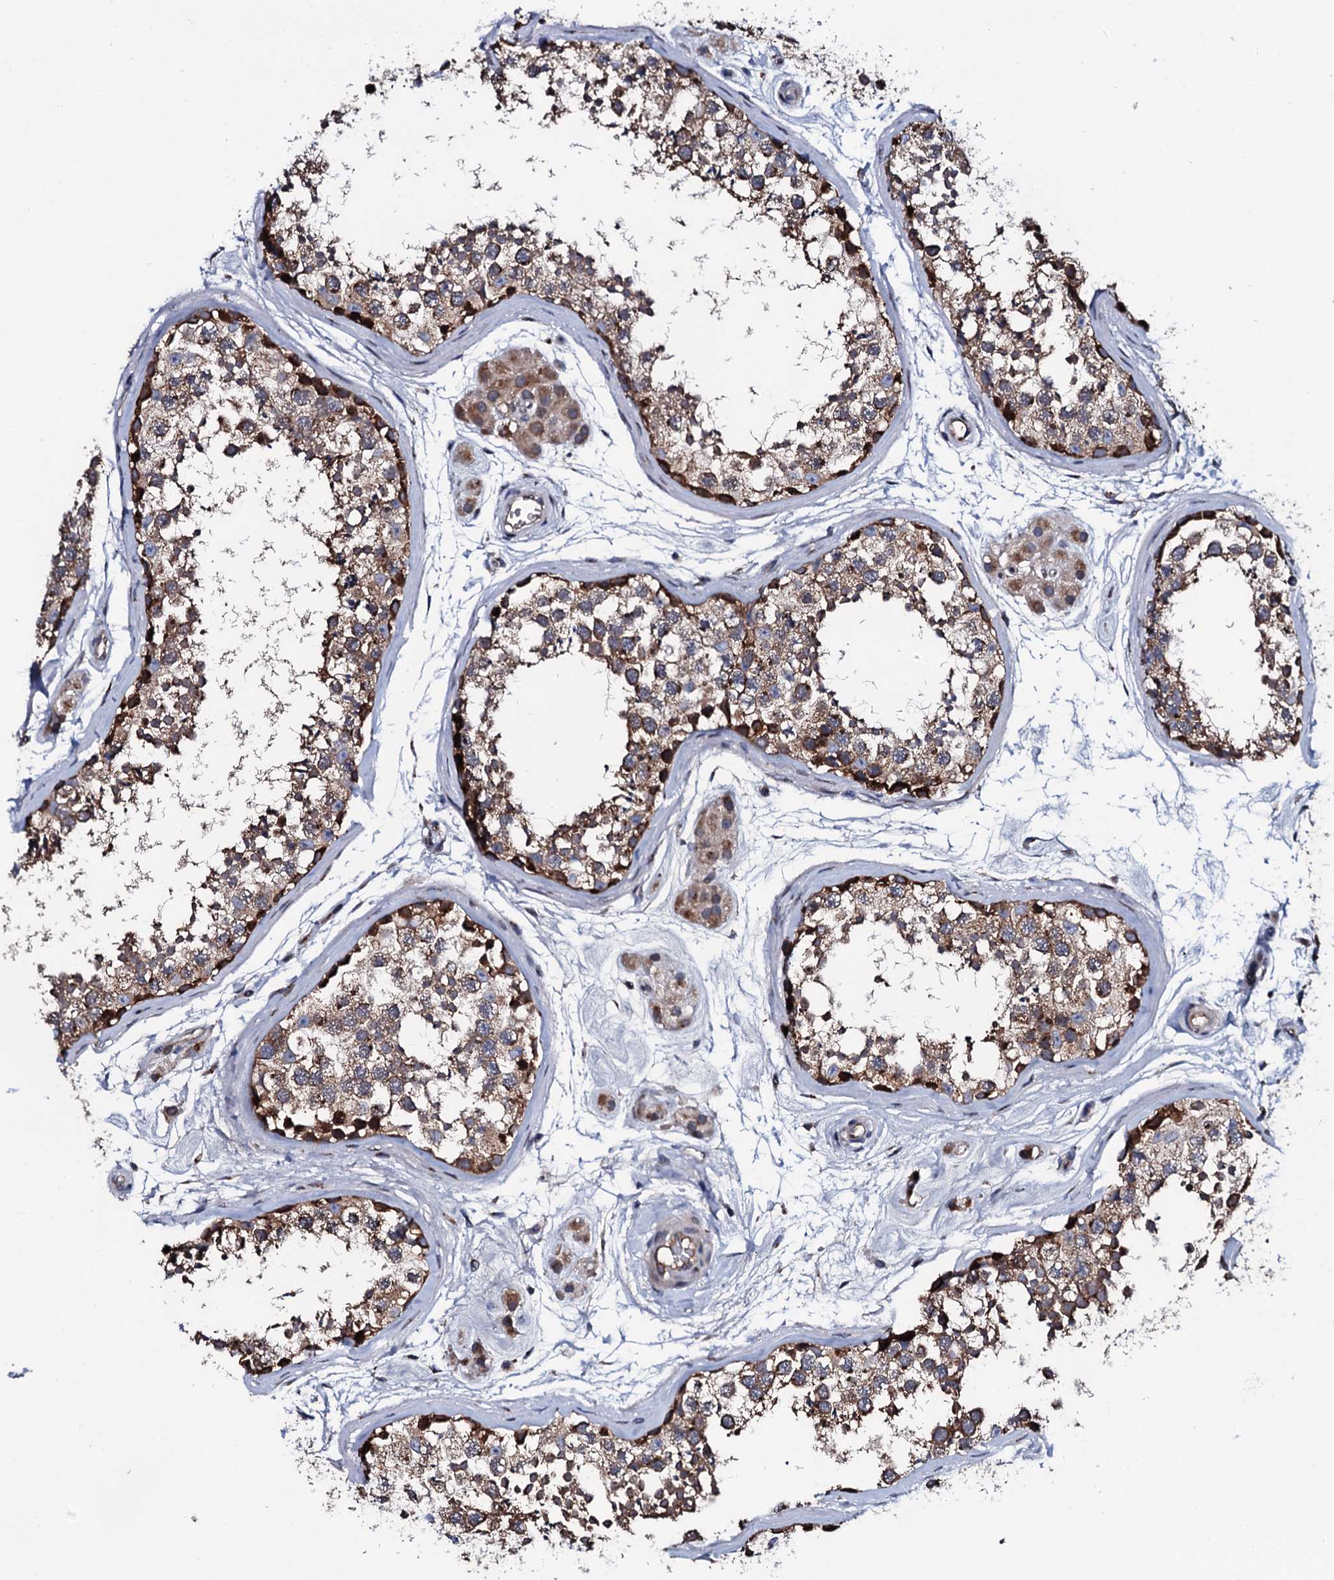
{"staining": {"intensity": "strong", "quantity": "25%-75%", "location": "cytoplasmic/membranous"}, "tissue": "testis", "cell_type": "Cells in seminiferous ducts", "image_type": "normal", "snomed": [{"axis": "morphology", "description": "Normal tissue, NOS"}, {"axis": "topography", "description": "Testis"}], "caption": "Protein staining of benign testis shows strong cytoplasmic/membranous positivity in about 25%-75% of cells in seminiferous ducts. (DAB IHC, brown staining for protein, blue staining for nuclei).", "gene": "PLET1", "patient": {"sex": "male", "age": 56}}